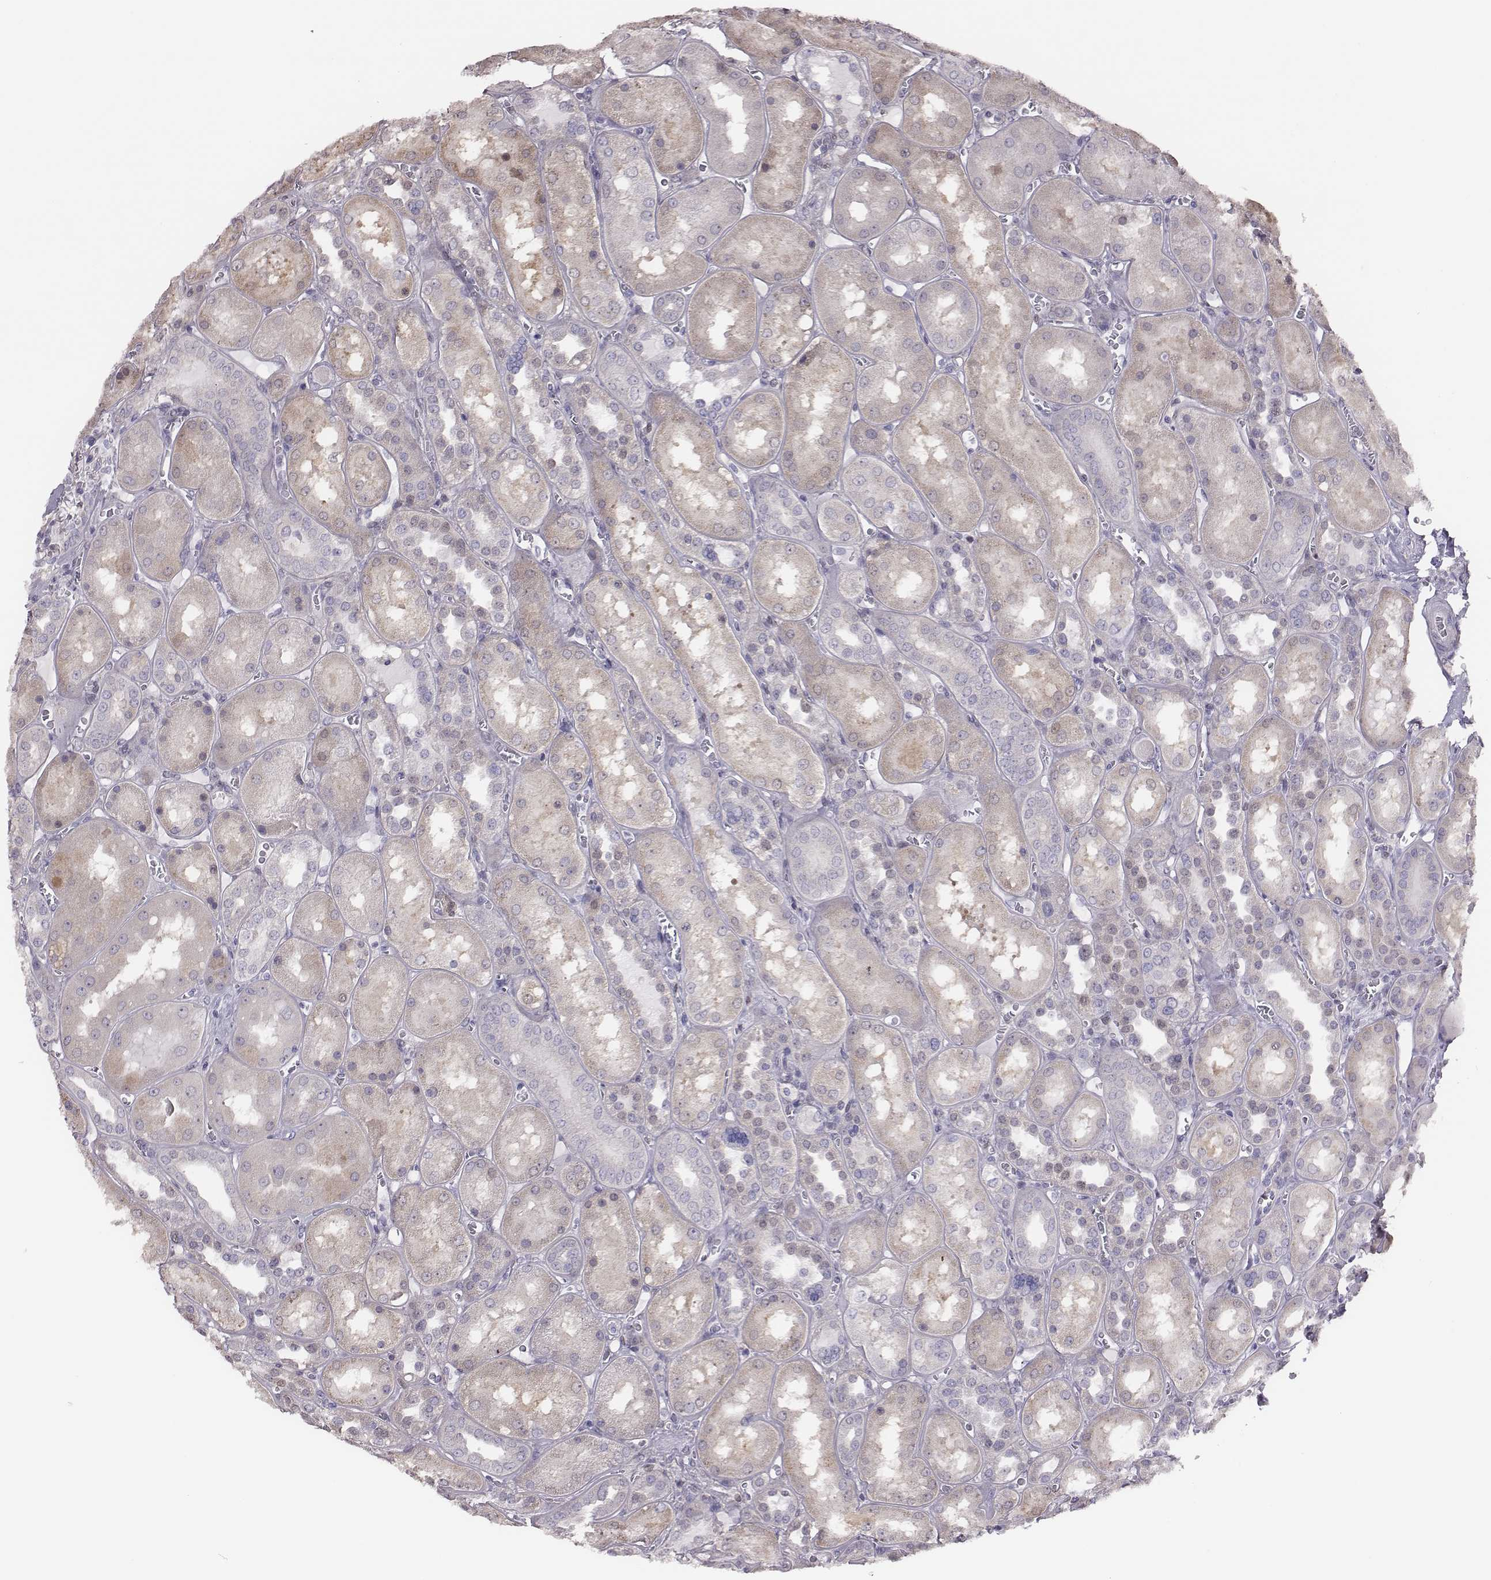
{"staining": {"intensity": "negative", "quantity": "none", "location": "none"}, "tissue": "kidney", "cell_type": "Cells in glomeruli", "image_type": "normal", "snomed": [{"axis": "morphology", "description": "Normal tissue, NOS"}, {"axis": "topography", "description": "Kidney"}], "caption": "This histopathology image is of normal kidney stained with IHC to label a protein in brown with the nuclei are counter-stained blue. There is no expression in cells in glomeruli.", "gene": "SCML2", "patient": {"sex": "male", "age": 73}}